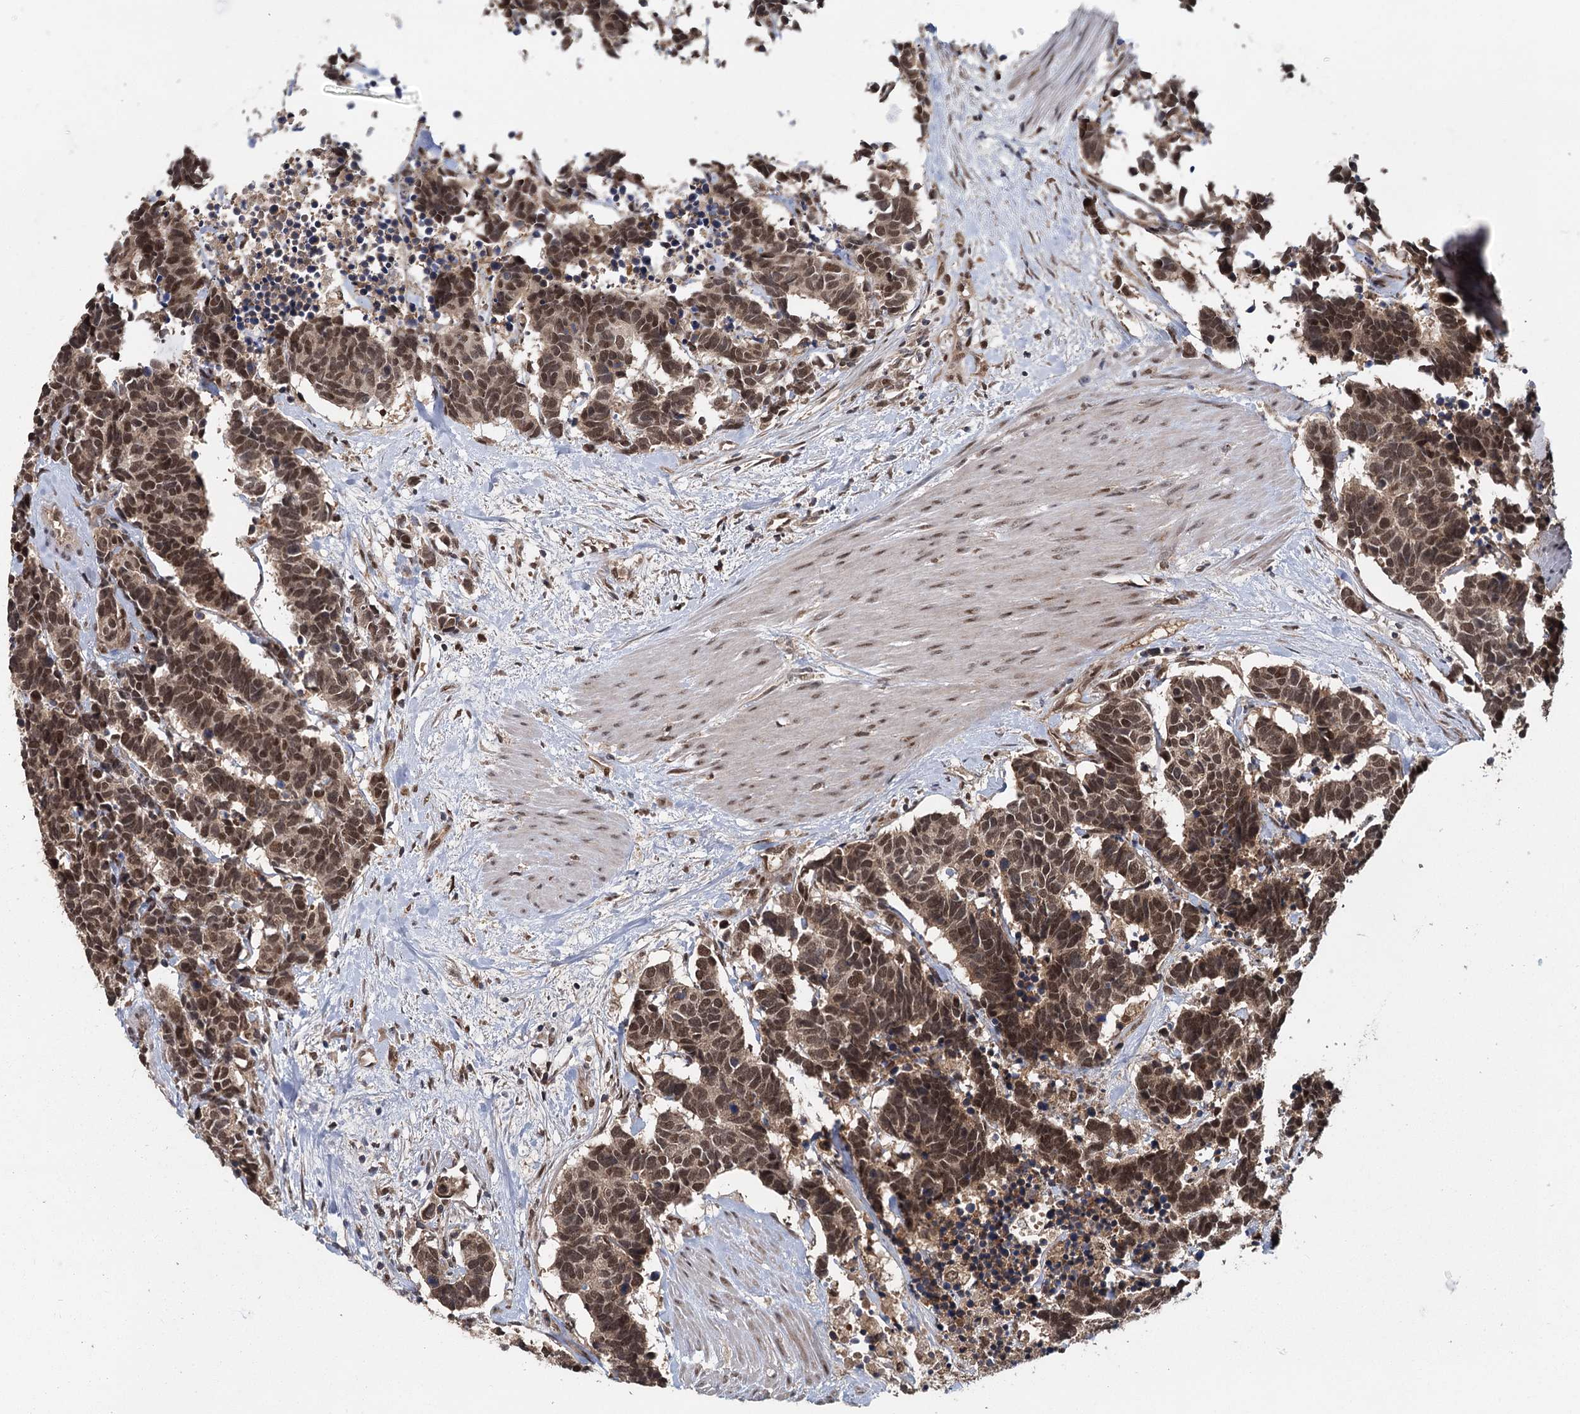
{"staining": {"intensity": "moderate", "quantity": ">75%", "location": "nuclear"}, "tissue": "carcinoid", "cell_type": "Tumor cells", "image_type": "cancer", "snomed": [{"axis": "morphology", "description": "Carcinoma, NOS"}, {"axis": "morphology", "description": "Carcinoid, malignant, NOS"}, {"axis": "topography", "description": "Urinary bladder"}], "caption": "Immunohistochemistry (IHC) of carcinoid displays medium levels of moderate nuclear expression in approximately >75% of tumor cells. The protein is stained brown, and the nuclei are stained in blue (DAB IHC with brightfield microscopy, high magnification).", "gene": "MYG1", "patient": {"sex": "male", "age": 57}}